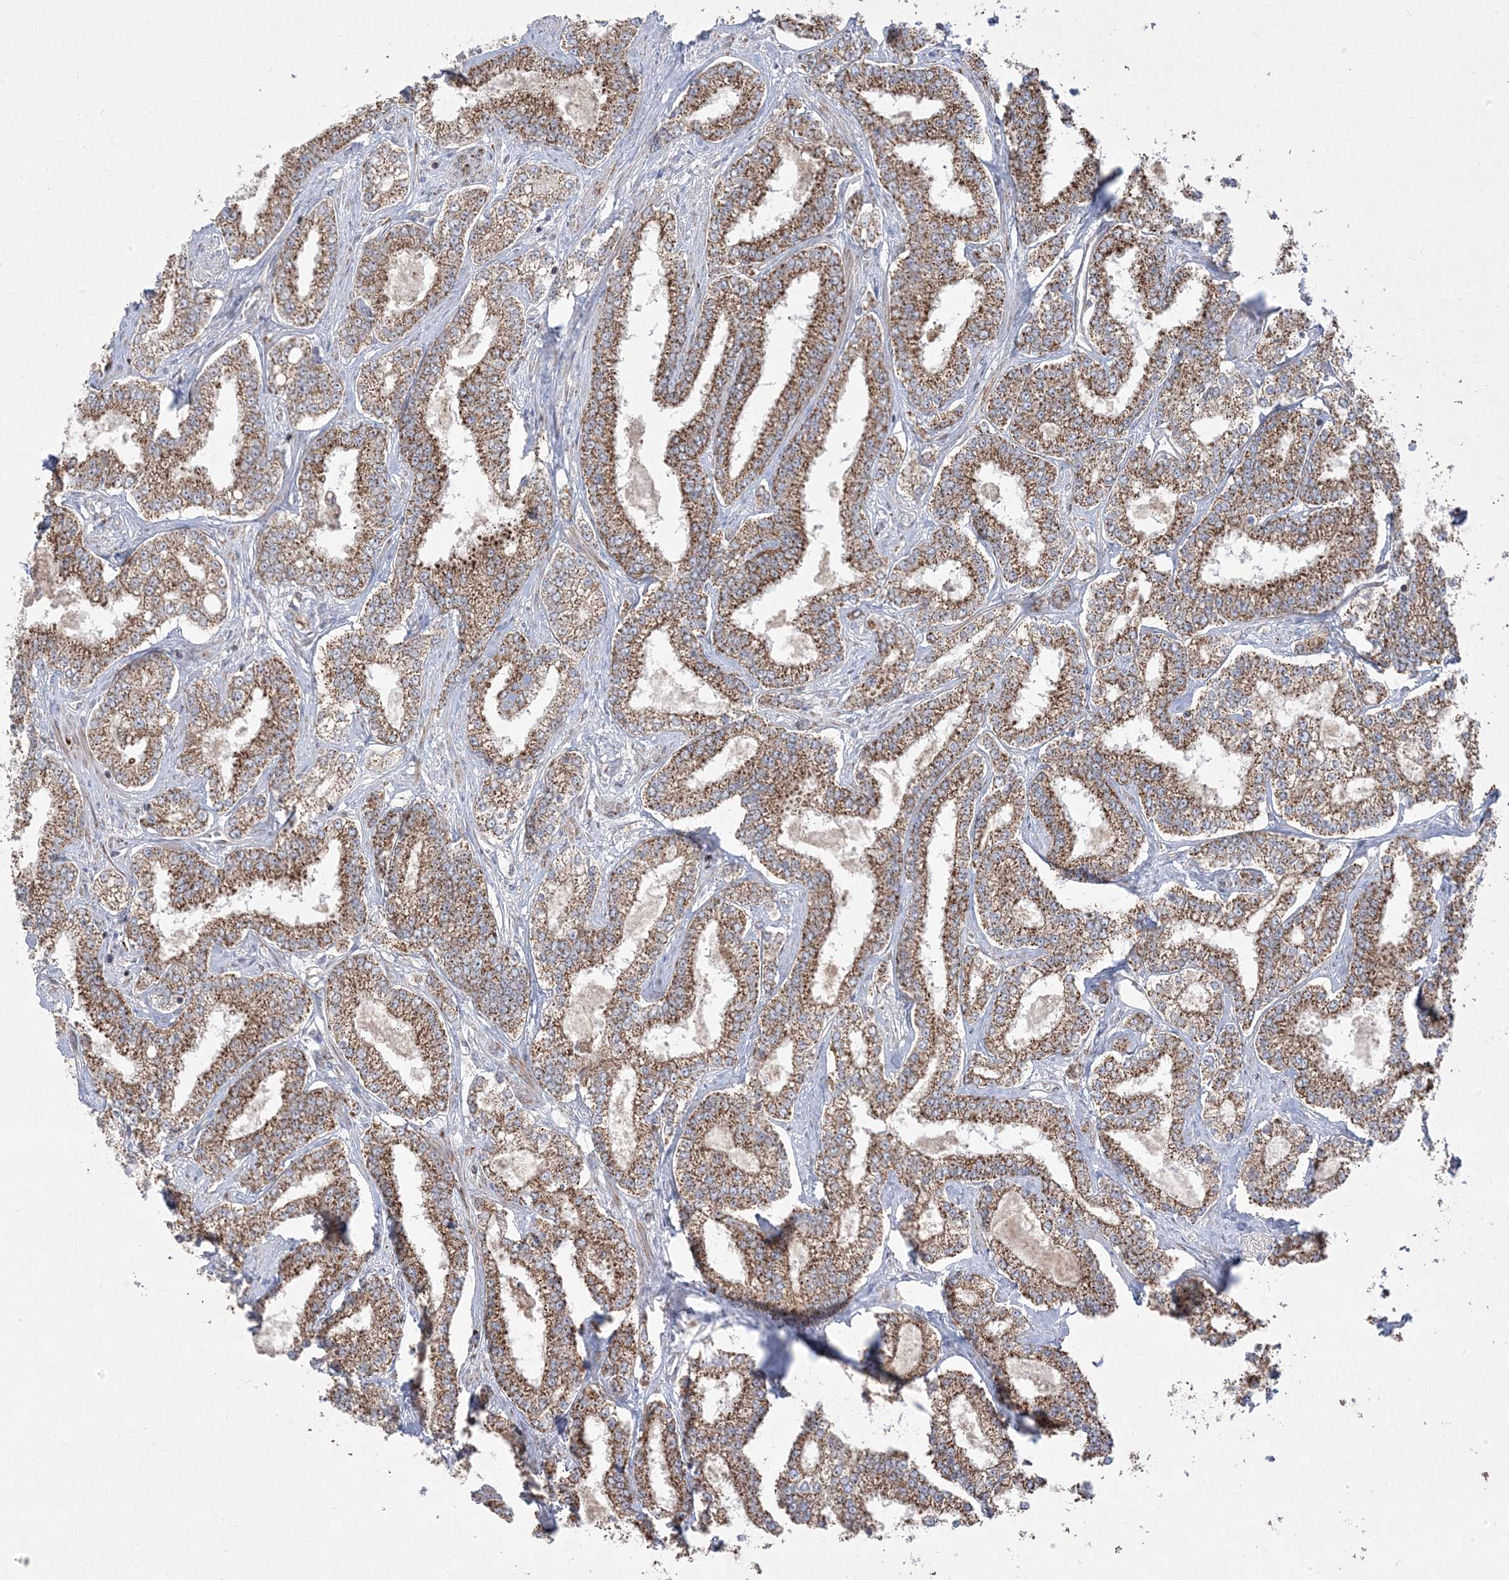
{"staining": {"intensity": "moderate", "quantity": ">75%", "location": "cytoplasmic/membranous"}, "tissue": "prostate cancer", "cell_type": "Tumor cells", "image_type": "cancer", "snomed": [{"axis": "morphology", "description": "Normal tissue, NOS"}, {"axis": "morphology", "description": "Adenocarcinoma, High grade"}, {"axis": "topography", "description": "Prostate"}], "caption": "This is a histology image of immunohistochemistry staining of prostate cancer (high-grade adenocarcinoma), which shows moderate staining in the cytoplasmic/membranous of tumor cells.", "gene": "CLUAP1", "patient": {"sex": "male", "age": 83}}